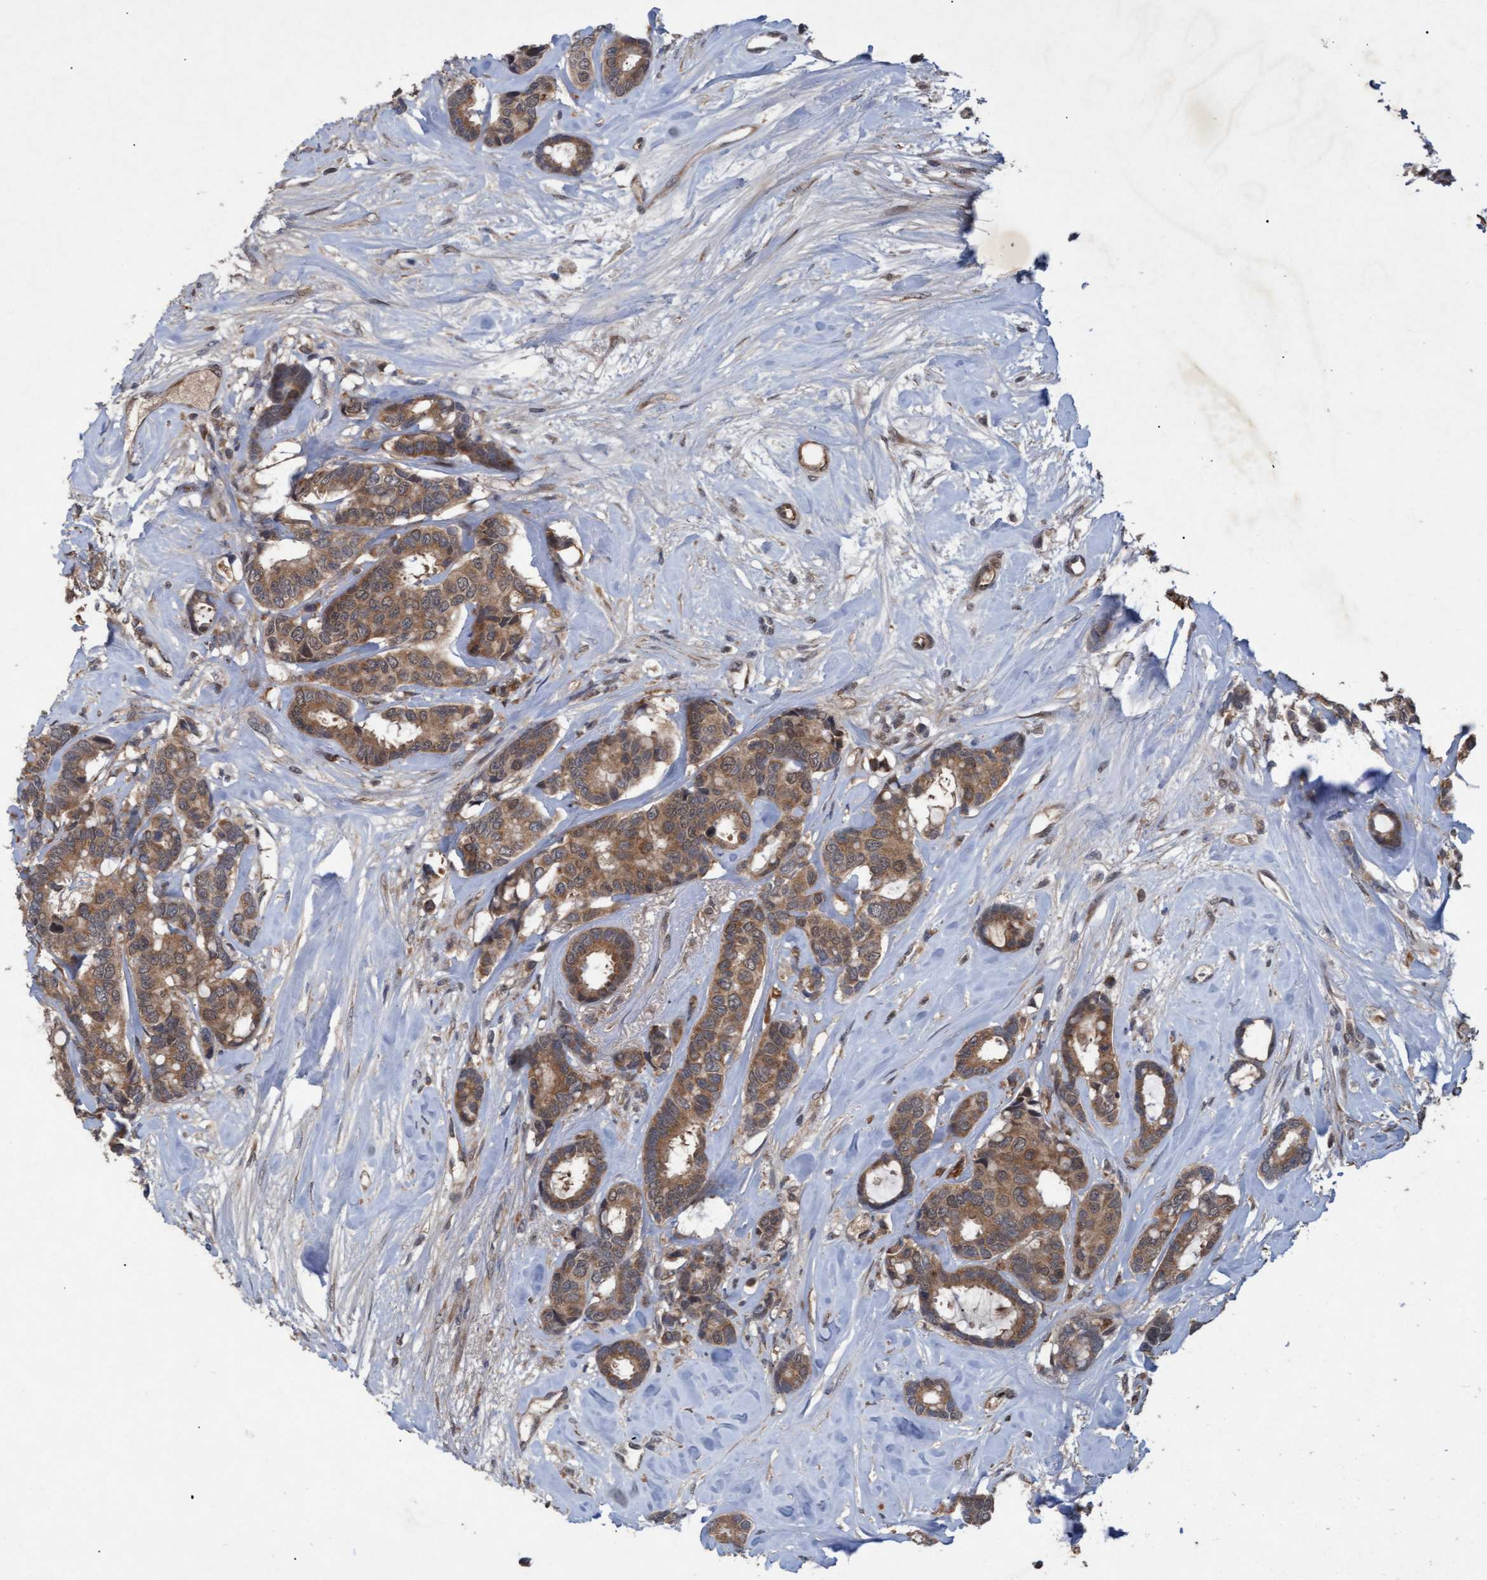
{"staining": {"intensity": "moderate", "quantity": ">75%", "location": "cytoplasmic/membranous"}, "tissue": "breast cancer", "cell_type": "Tumor cells", "image_type": "cancer", "snomed": [{"axis": "morphology", "description": "Duct carcinoma"}, {"axis": "topography", "description": "Breast"}], "caption": "Human breast cancer (invasive ductal carcinoma) stained with a brown dye displays moderate cytoplasmic/membranous positive staining in about >75% of tumor cells.", "gene": "PSMB6", "patient": {"sex": "female", "age": 87}}